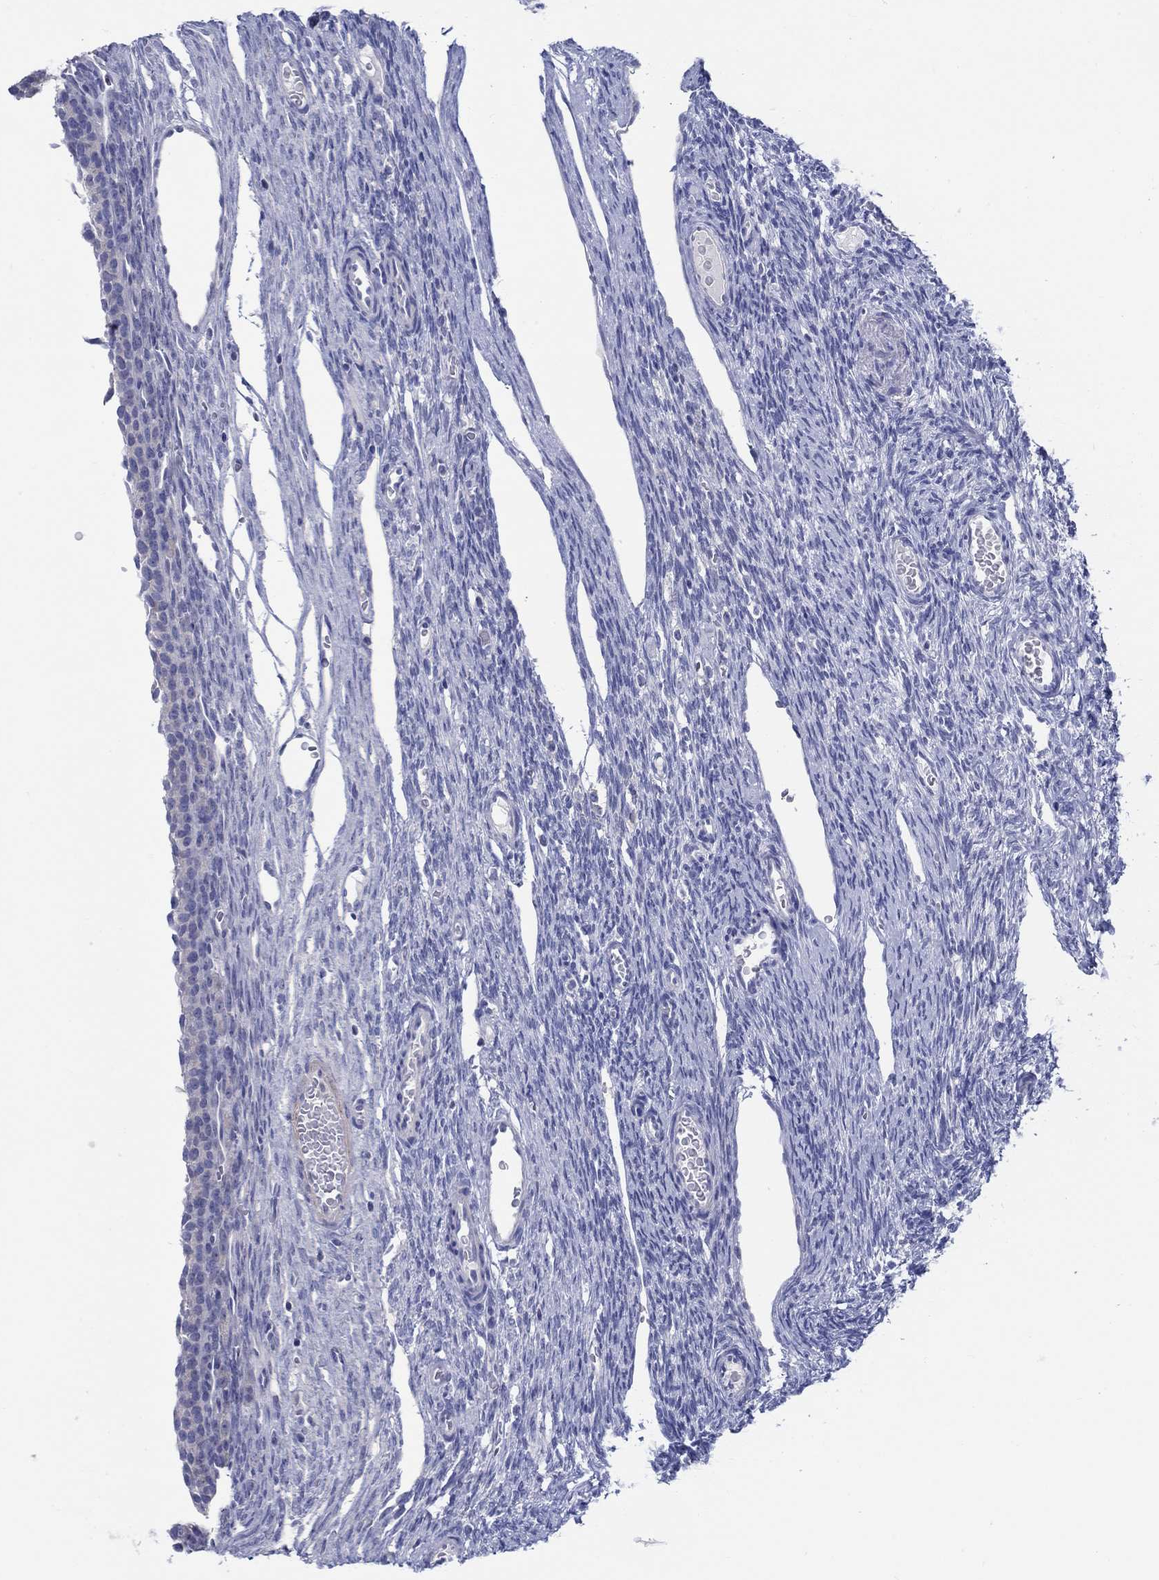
{"staining": {"intensity": "negative", "quantity": "none", "location": "none"}, "tissue": "ovary", "cell_type": "Follicle cells", "image_type": "normal", "snomed": [{"axis": "morphology", "description": "Normal tissue, NOS"}, {"axis": "topography", "description": "Ovary"}], "caption": "Ovary stained for a protein using IHC demonstrates no expression follicle cells.", "gene": "HAPLN4", "patient": {"sex": "female", "age": 27}}